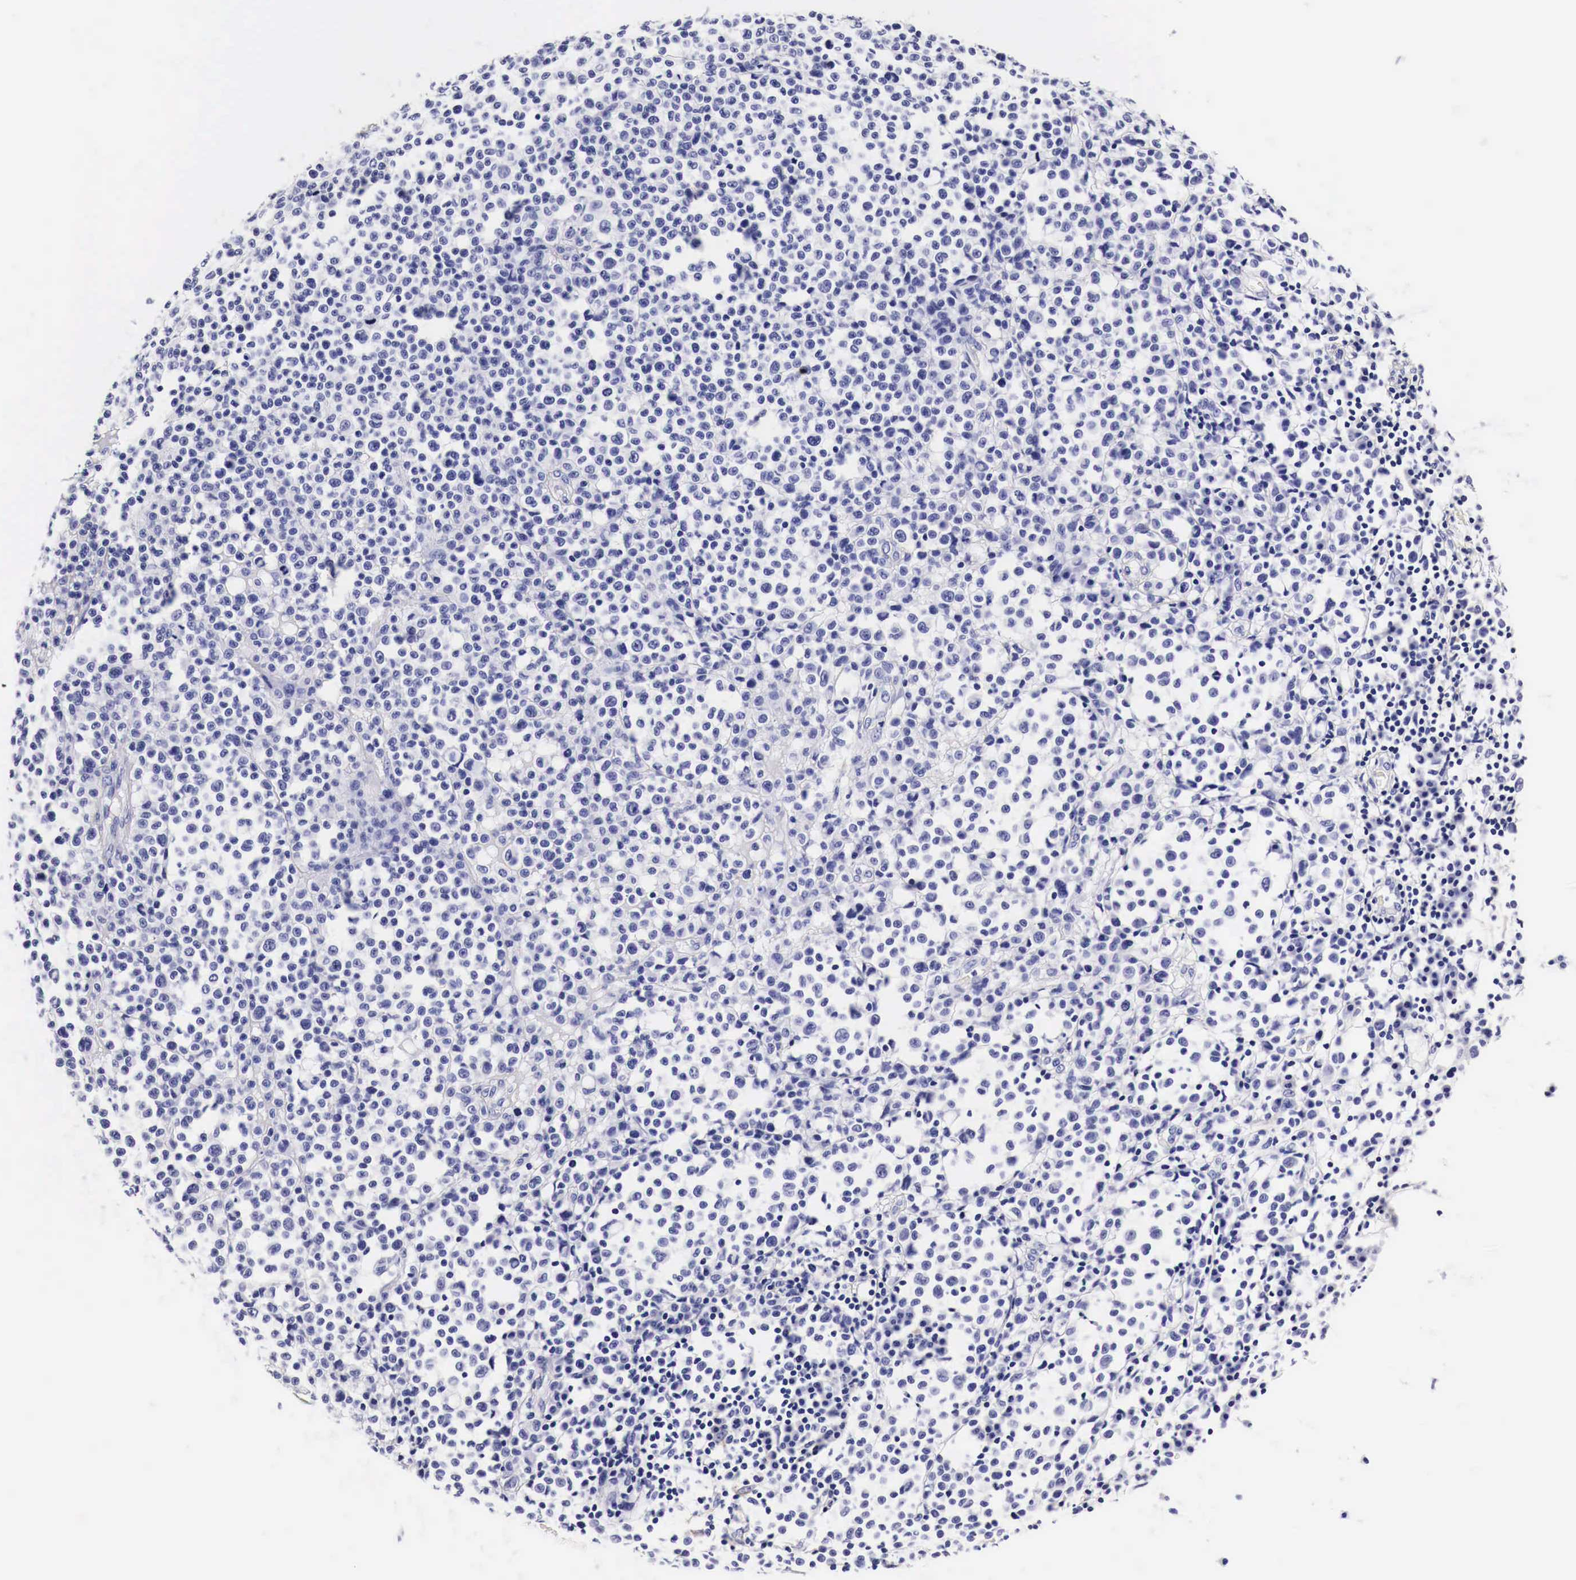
{"staining": {"intensity": "negative", "quantity": "none", "location": "none"}, "tissue": "melanoma", "cell_type": "Tumor cells", "image_type": "cancer", "snomed": [{"axis": "morphology", "description": "Malignant melanoma, Metastatic site"}, {"axis": "topography", "description": "Skin"}], "caption": "DAB immunohistochemical staining of malignant melanoma (metastatic site) demonstrates no significant expression in tumor cells.", "gene": "EGFR", "patient": {"sex": "male", "age": 32}}